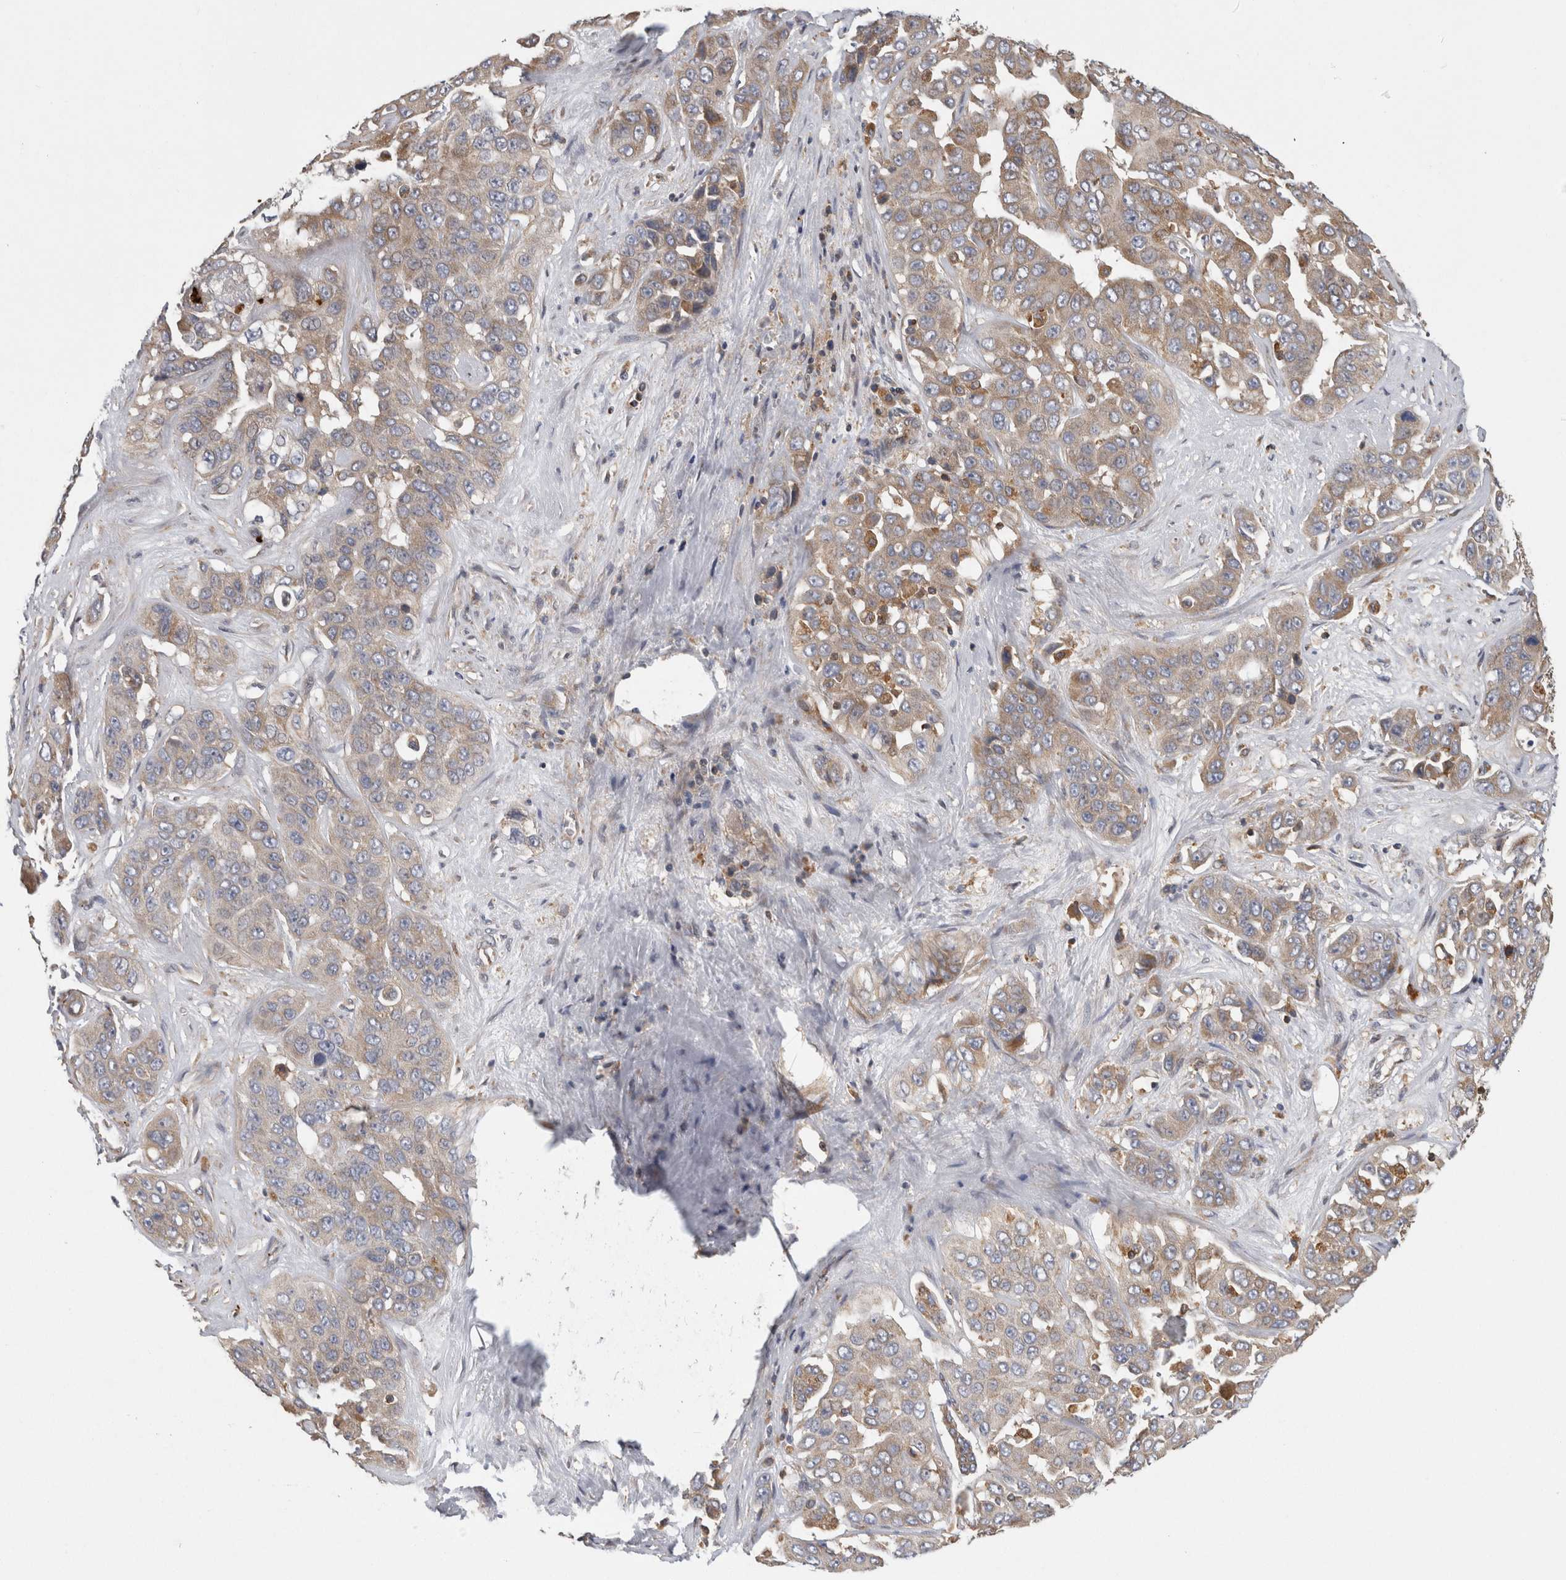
{"staining": {"intensity": "weak", "quantity": ">75%", "location": "cytoplasmic/membranous"}, "tissue": "liver cancer", "cell_type": "Tumor cells", "image_type": "cancer", "snomed": [{"axis": "morphology", "description": "Cholangiocarcinoma"}, {"axis": "topography", "description": "Liver"}], "caption": "Liver cholangiocarcinoma tissue exhibits weak cytoplasmic/membranous expression in about >75% of tumor cells Ihc stains the protein in brown and the nuclei are stained blue.", "gene": "GRIK2", "patient": {"sex": "female", "age": 52}}